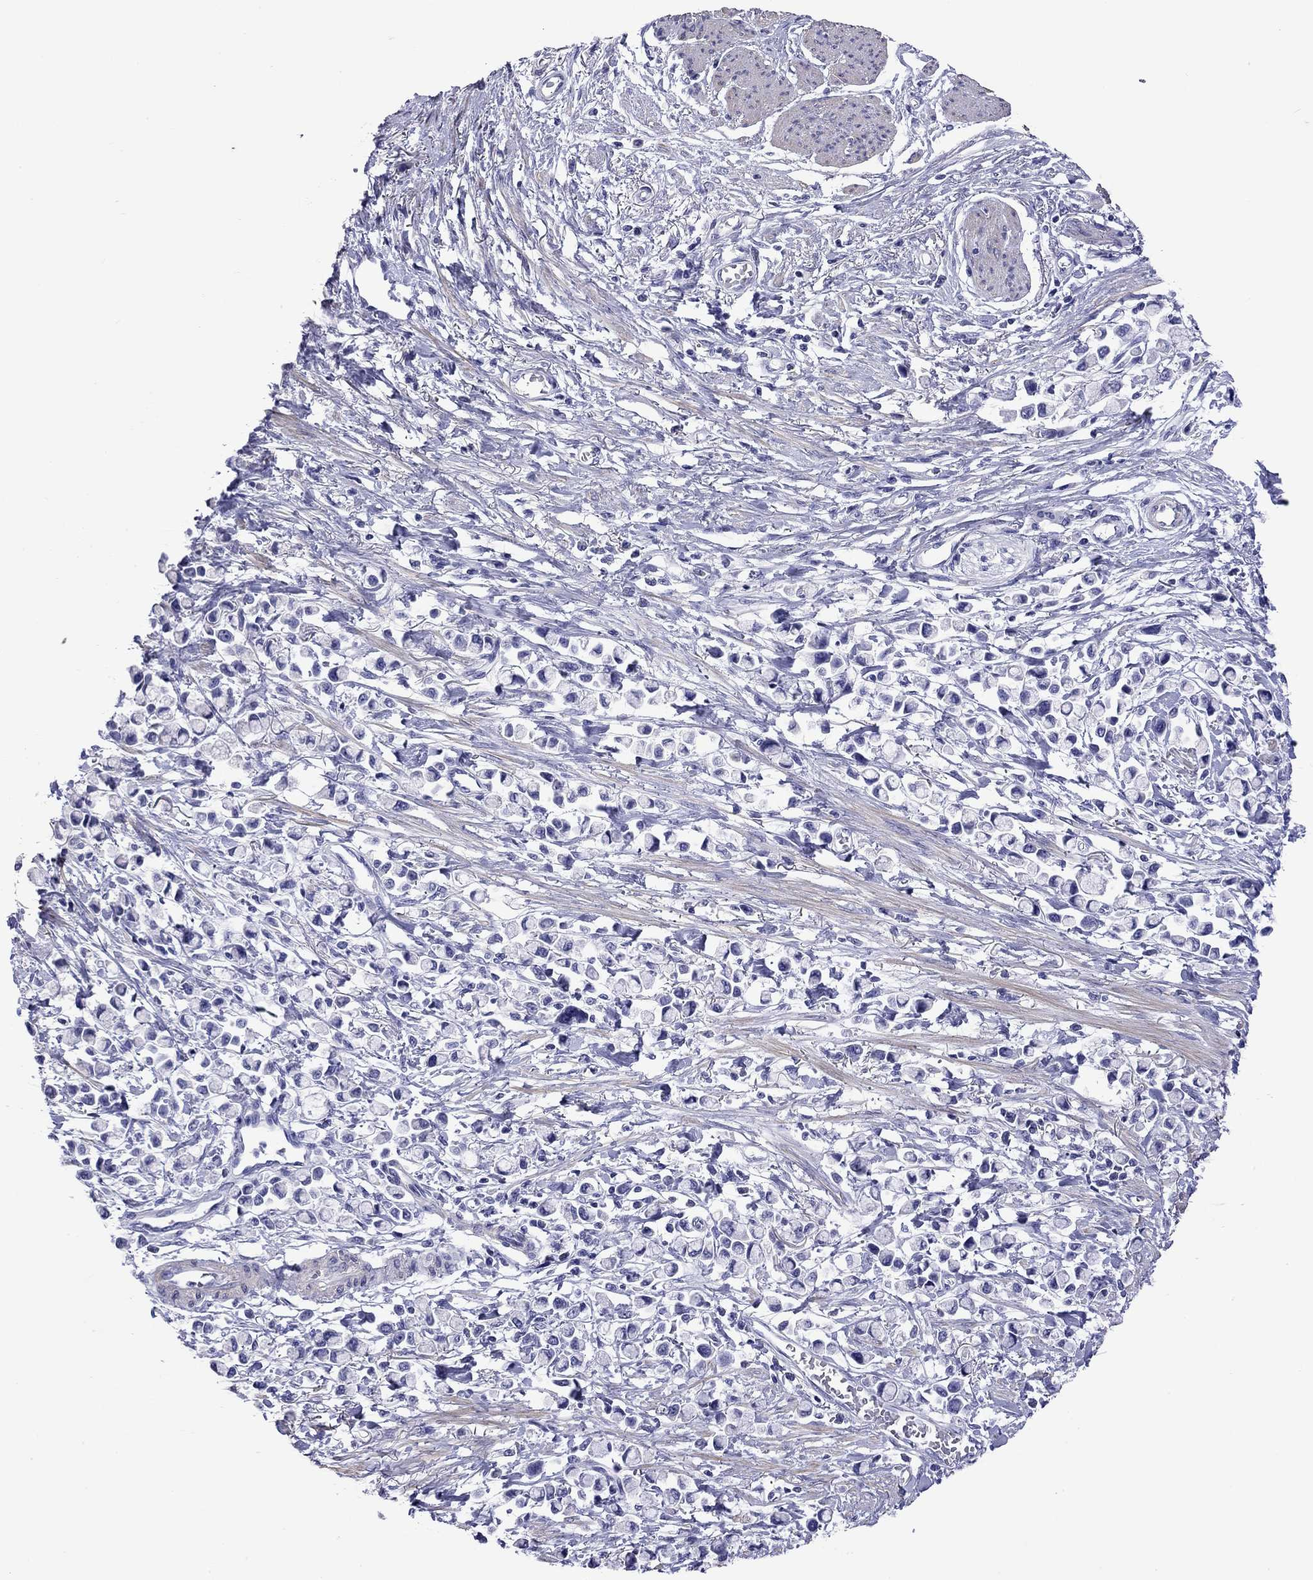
{"staining": {"intensity": "negative", "quantity": "none", "location": "none"}, "tissue": "stomach cancer", "cell_type": "Tumor cells", "image_type": "cancer", "snomed": [{"axis": "morphology", "description": "Adenocarcinoma, NOS"}, {"axis": "topography", "description": "Stomach"}], "caption": "Immunohistochemical staining of human stomach adenocarcinoma reveals no significant staining in tumor cells. The staining is performed using DAB brown chromogen with nuclei counter-stained in using hematoxylin.", "gene": "KIAA2012", "patient": {"sex": "female", "age": 81}}